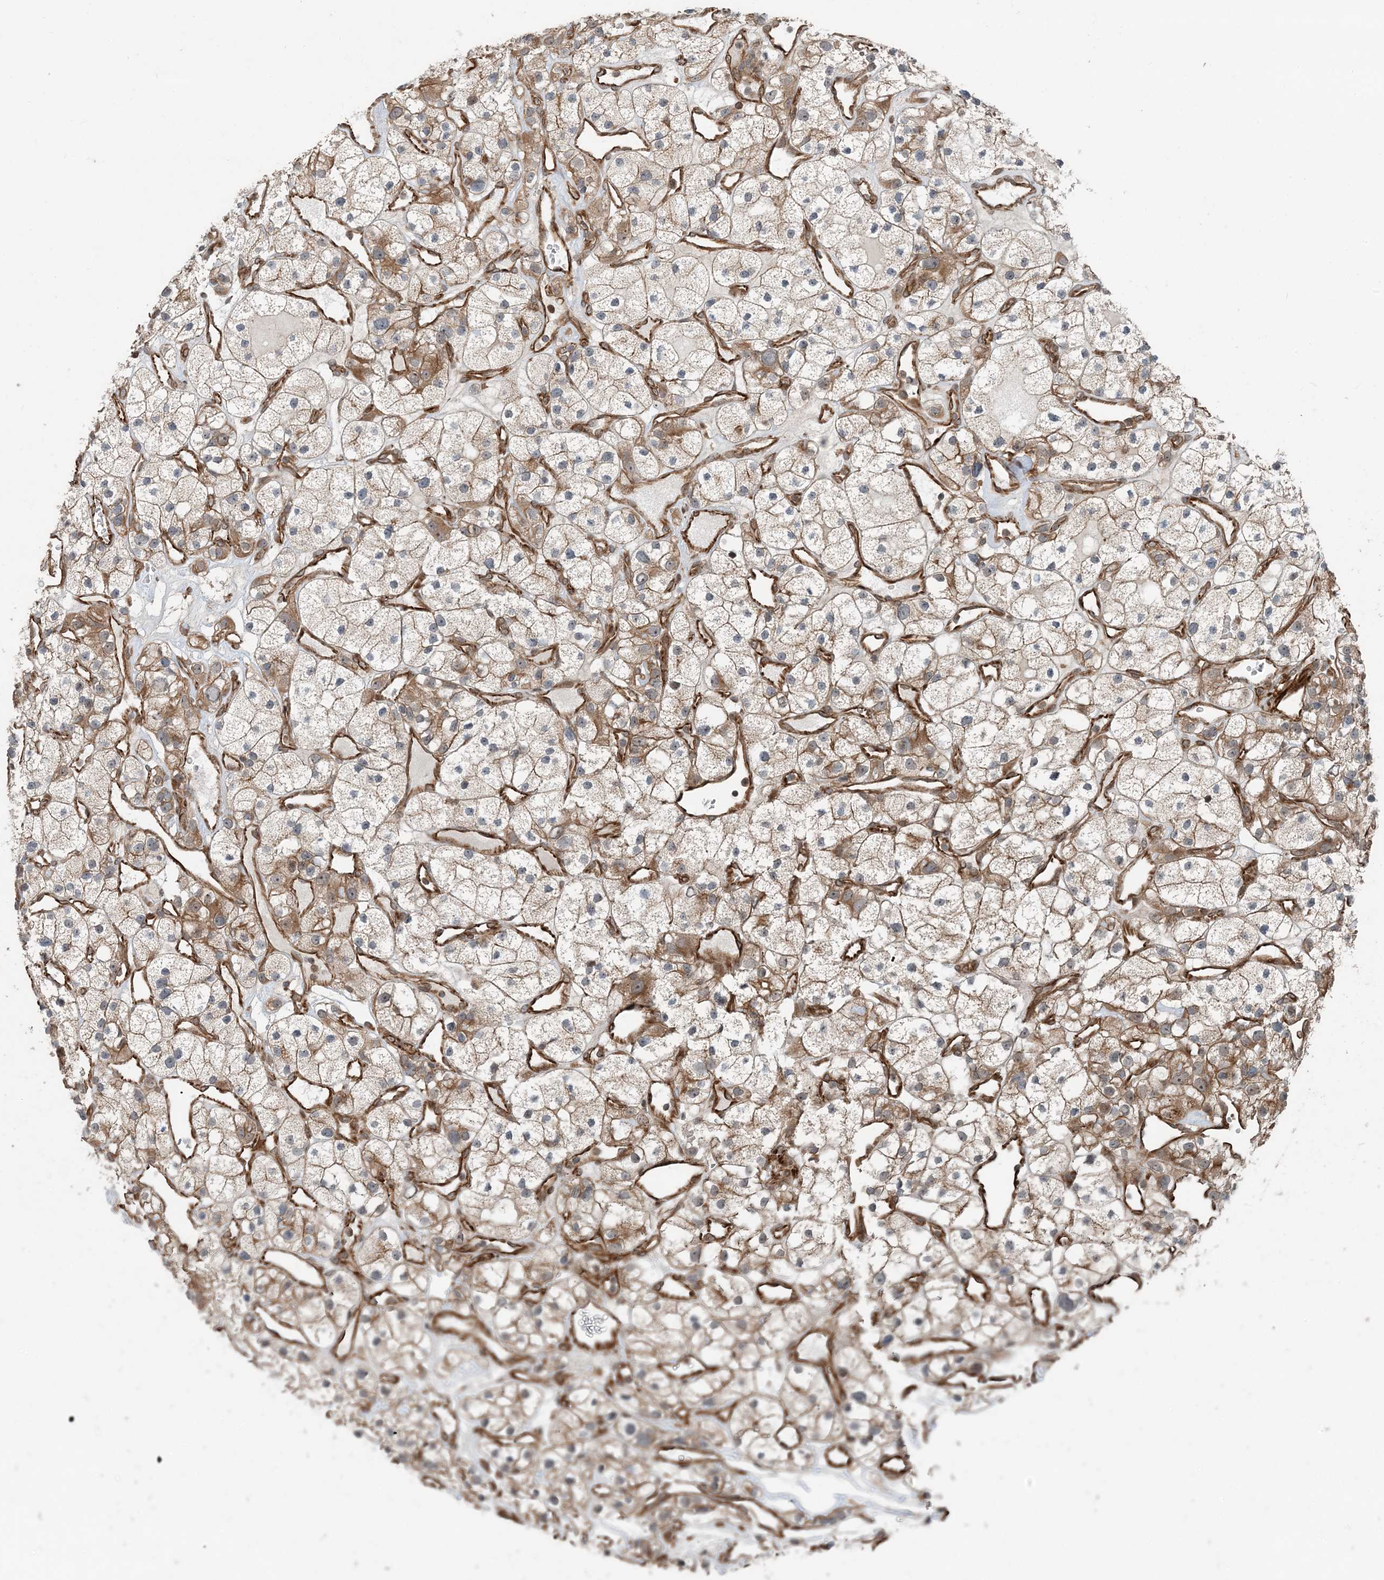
{"staining": {"intensity": "weak", "quantity": "25%-75%", "location": "cytoplasmic/membranous"}, "tissue": "renal cancer", "cell_type": "Tumor cells", "image_type": "cancer", "snomed": [{"axis": "morphology", "description": "Adenocarcinoma, NOS"}, {"axis": "topography", "description": "Kidney"}], "caption": "An image showing weak cytoplasmic/membranous positivity in about 25%-75% of tumor cells in adenocarcinoma (renal), as visualized by brown immunohistochemical staining.", "gene": "EDEM2", "patient": {"sex": "female", "age": 57}}